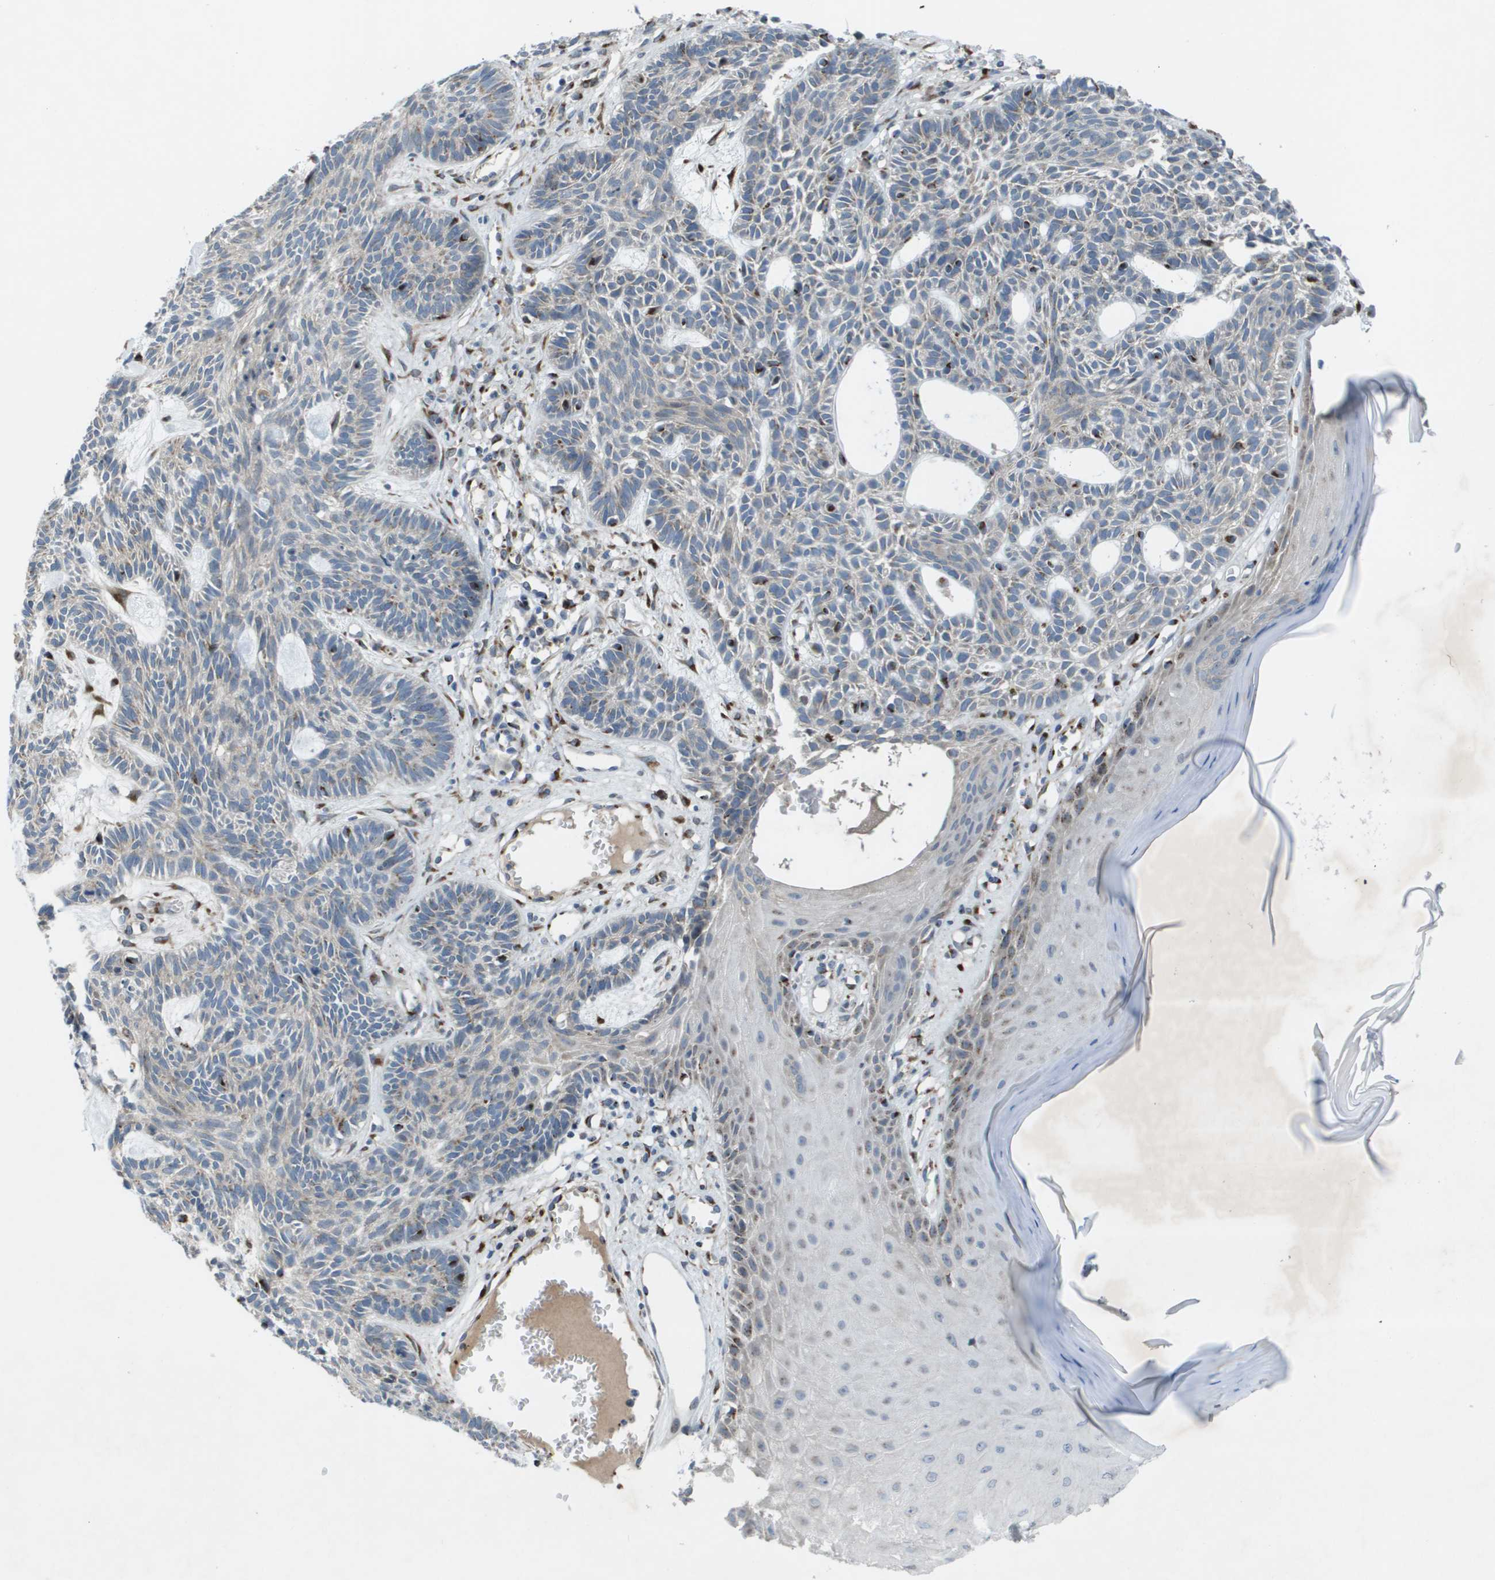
{"staining": {"intensity": "strong", "quantity": "<25%", "location": "cytoplasmic/membranous"}, "tissue": "skin cancer", "cell_type": "Tumor cells", "image_type": "cancer", "snomed": [{"axis": "morphology", "description": "Basal cell carcinoma"}, {"axis": "topography", "description": "Skin"}], "caption": "Immunohistochemistry image of human skin basal cell carcinoma stained for a protein (brown), which reveals medium levels of strong cytoplasmic/membranous staining in about <25% of tumor cells.", "gene": "QSOX2", "patient": {"sex": "male", "age": 67}}